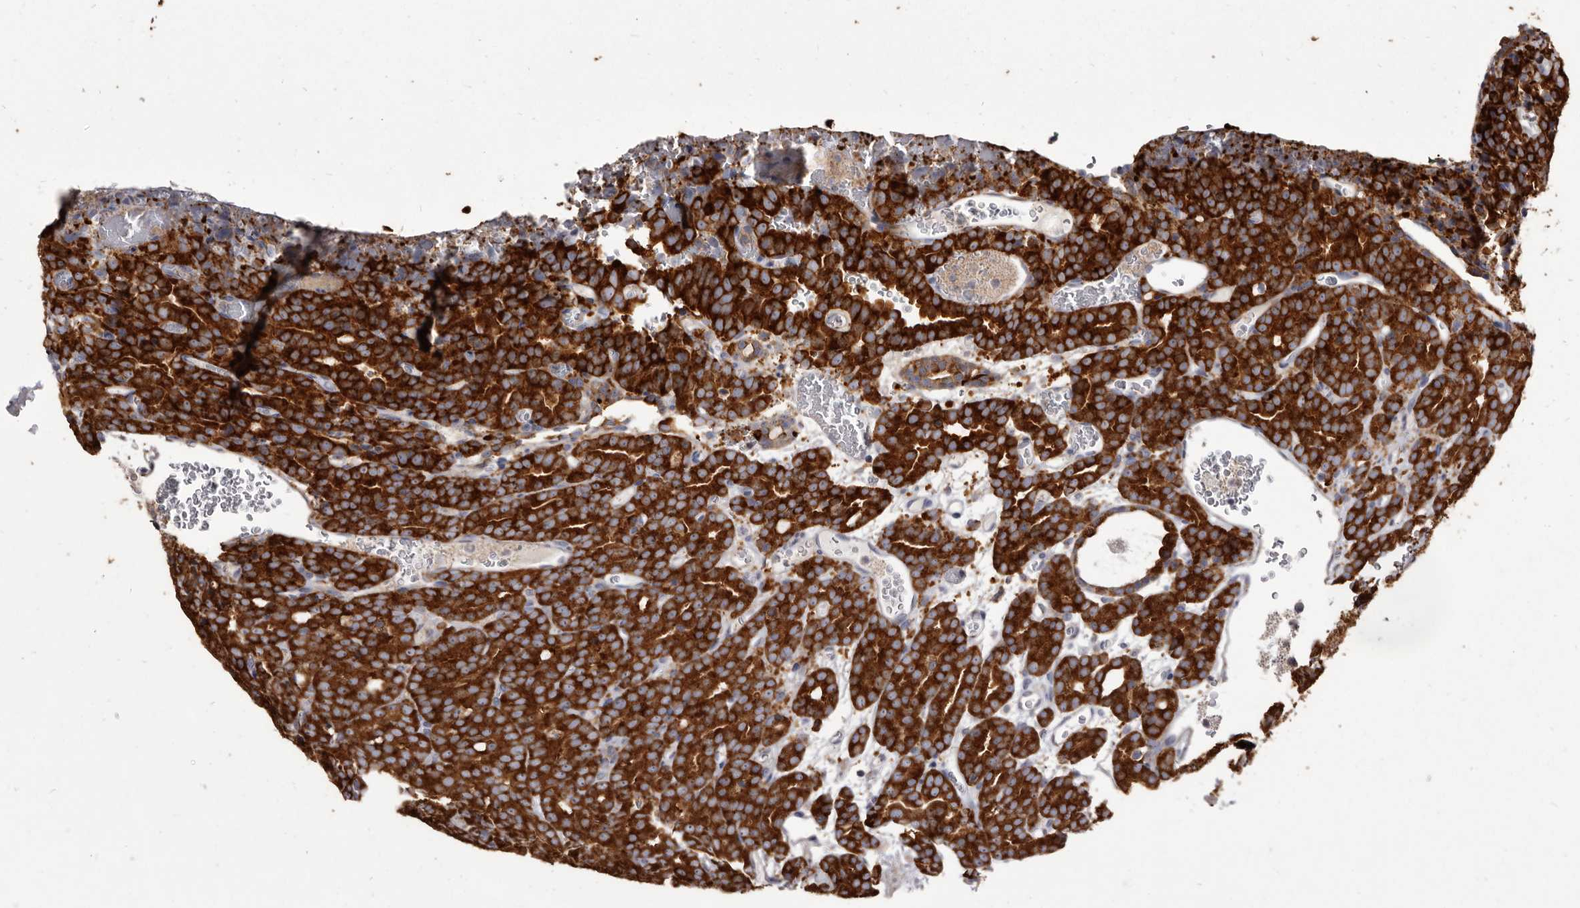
{"staining": {"intensity": "strong", "quantity": ">75%", "location": "cytoplasmic/membranous"}, "tissue": "prostate cancer", "cell_type": "Tumor cells", "image_type": "cancer", "snomed": [{"axis": "morphology", "description": "Adenocarcinoma, High grade"}, {"axis": "topography", "description": "Prostate"}], "caption": "A high amount of strong cytoplasmic/membranous expression is seen in approximately >75% of tumor cells in prostate high-grade adenocarcinoma tissue.", "gene": "TPD52", "patient": {"sex": "male", "age": 62}}